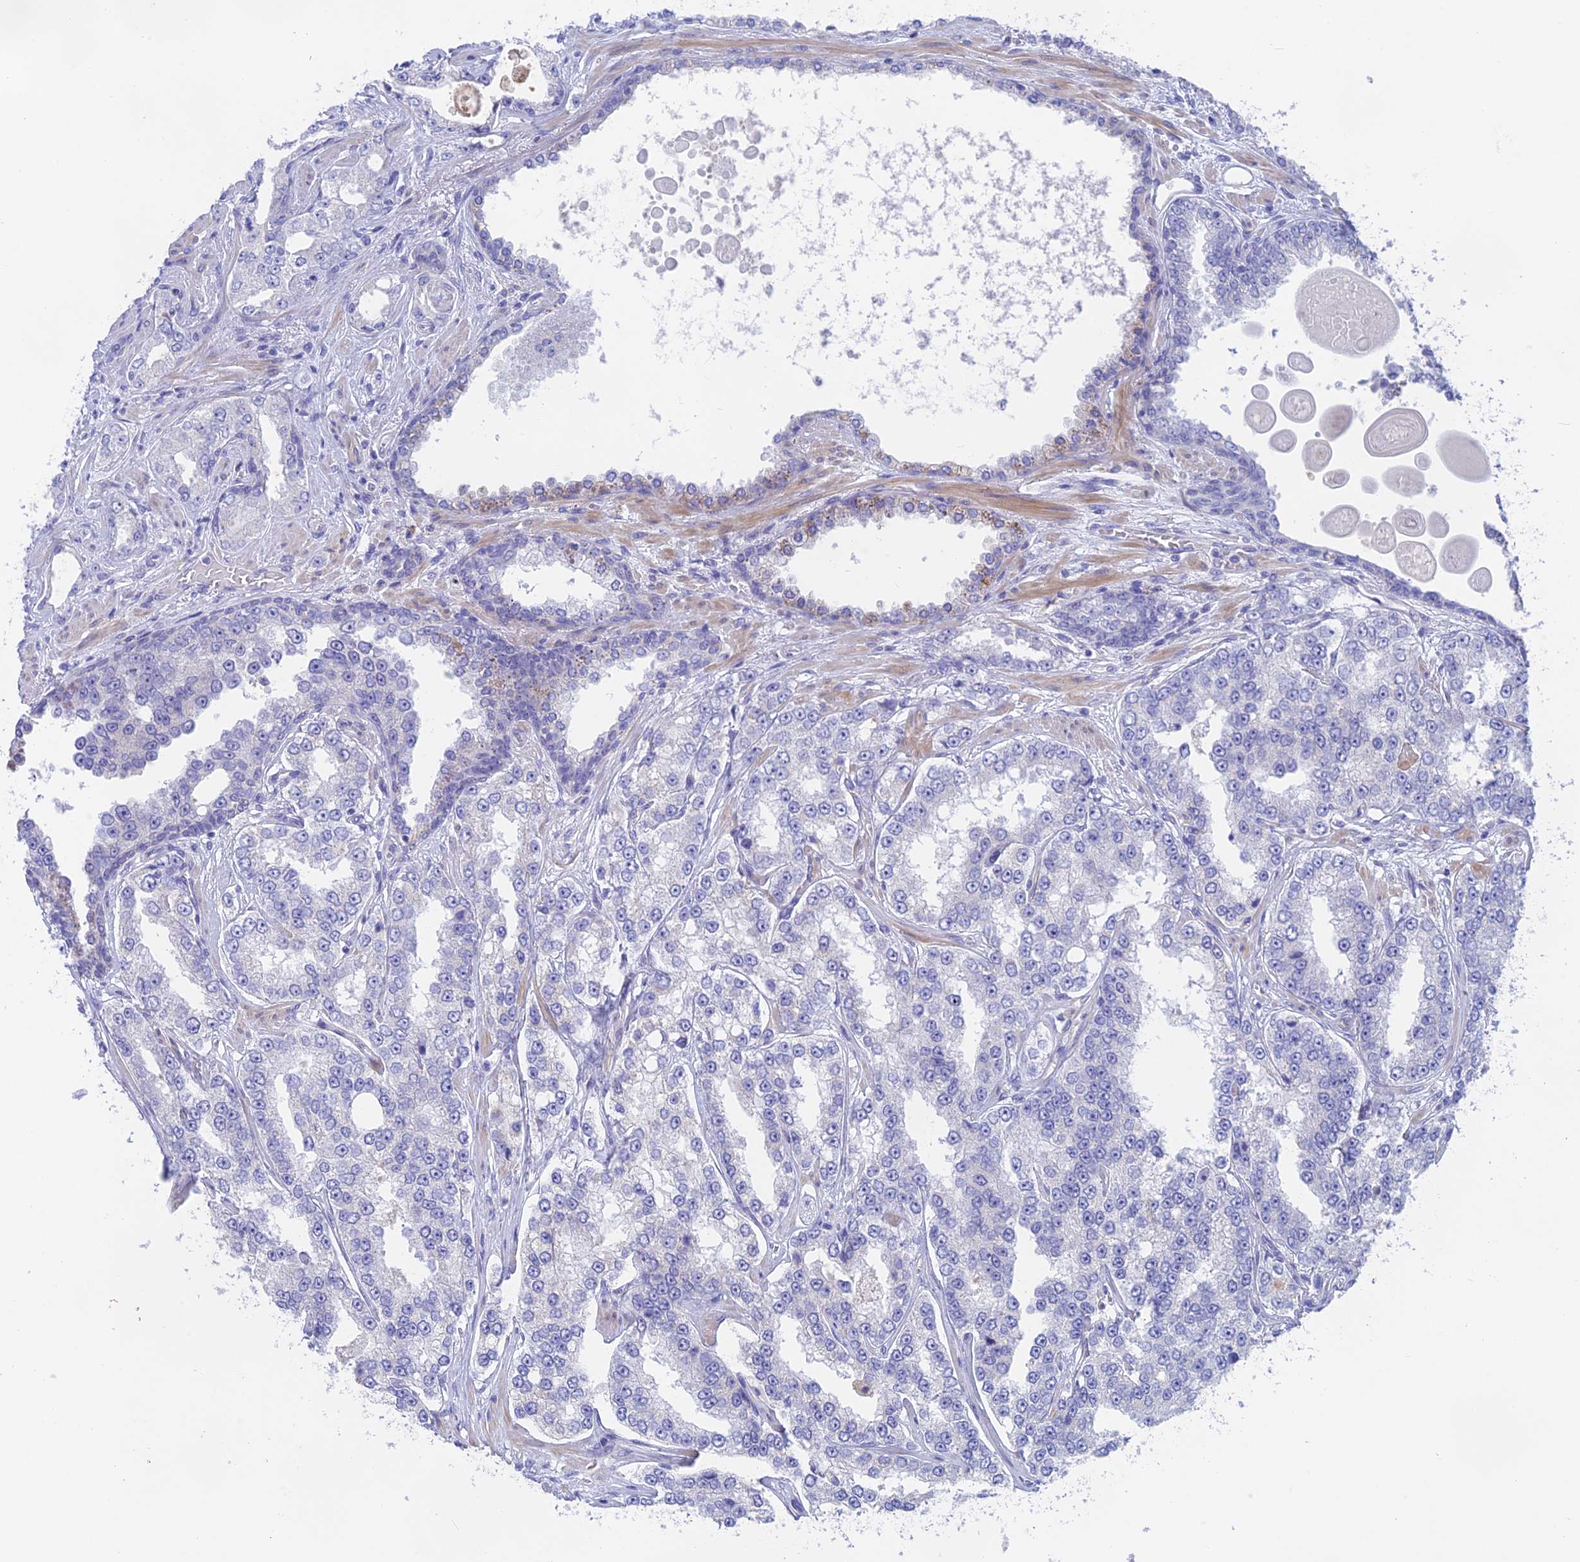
{"staining": {"intensity": "negative", "quantity": "none", "location": "none"}, "tissue": "prostate cancer", "cell_type": "Tumor cells", "image_type": "cancer", "snomed": [{"axis": "morphology", "description": "Normal tissue, NOS"}, {"axis": "morphology", "description": "Adenocarcinoma, High grade"}, {"axis": "topography", "description": "Prostate"}], "caption": "Prostate adenocarcinoma (high-grade) stained for a protein using IHC displays no staining tumor cells.", "gene": "GLB1L", "patient": {"sex": "male", "age": 83}}